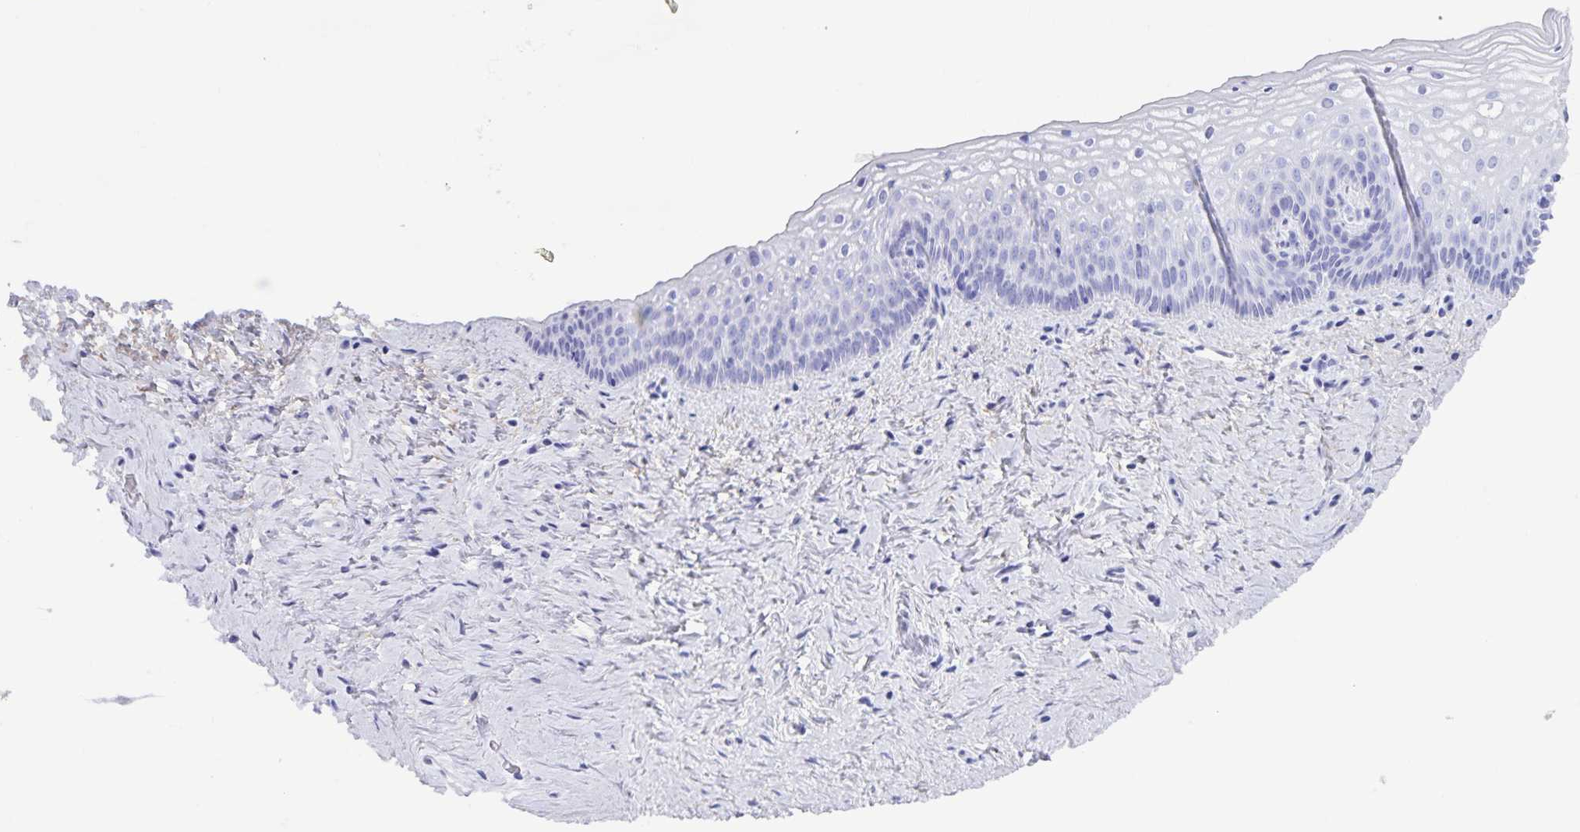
{"staining": {"intensity": "negative", "quantity": "none", "location": "none"}, "tissue": "vagina", "cell_type": "Squamous epithelial cells", "image_type": "normal", "snomed": [{"axis": "morphology", "description": "Normal tissue, NOS"}, {"axis": "topography", "description": "Vagina"}], "caption": "High power microscopy image of an immunohistochemistry (IHC) image of benign vagina, revealing no significant staining in squamous epithelial cells.", "gene": "AQP4", "patient": {"sex": "female", "age": 45}}